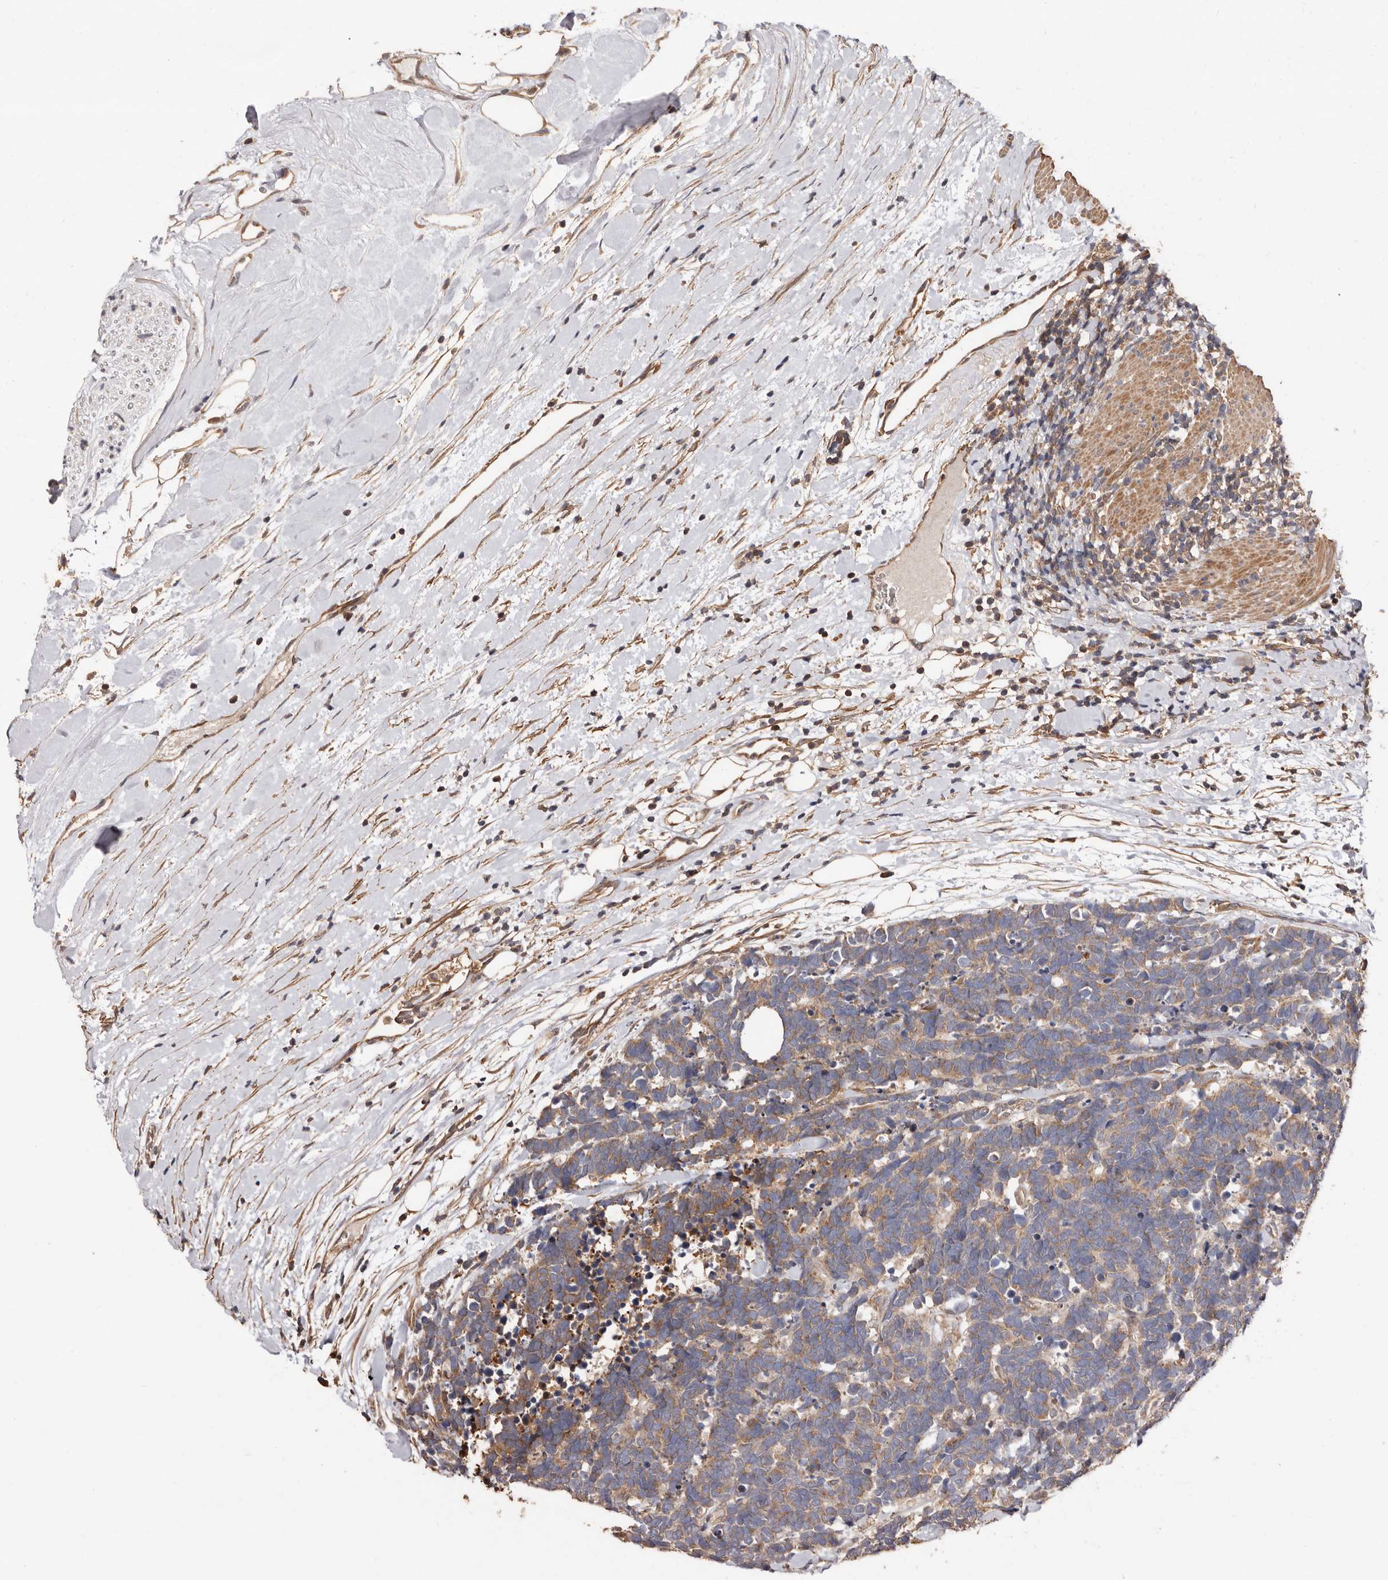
{"staining": {"intensity": "moderate", "quantity": ">75%", "location": "cytoplasmic/membranous"}, "tissue": "carcinoid", "cell_type": "Tumor cells", "image_type": "cancer", "snomed": [{"axis": "morphology", "description": "Carcinoma, NOS"}, {"axis": "morphology", "description": "Carcinoid, malignant, NOS"}, {"axis": "topography", "description": "Urinary bladder"}], "caption": "Protein expression analysis of carcinoma shows moderate cytoplasmic/membranous staining in approximately >75% of tumor cells.", "gene": "COQ8B", "patient": {"sex": "male", "age": 57}}